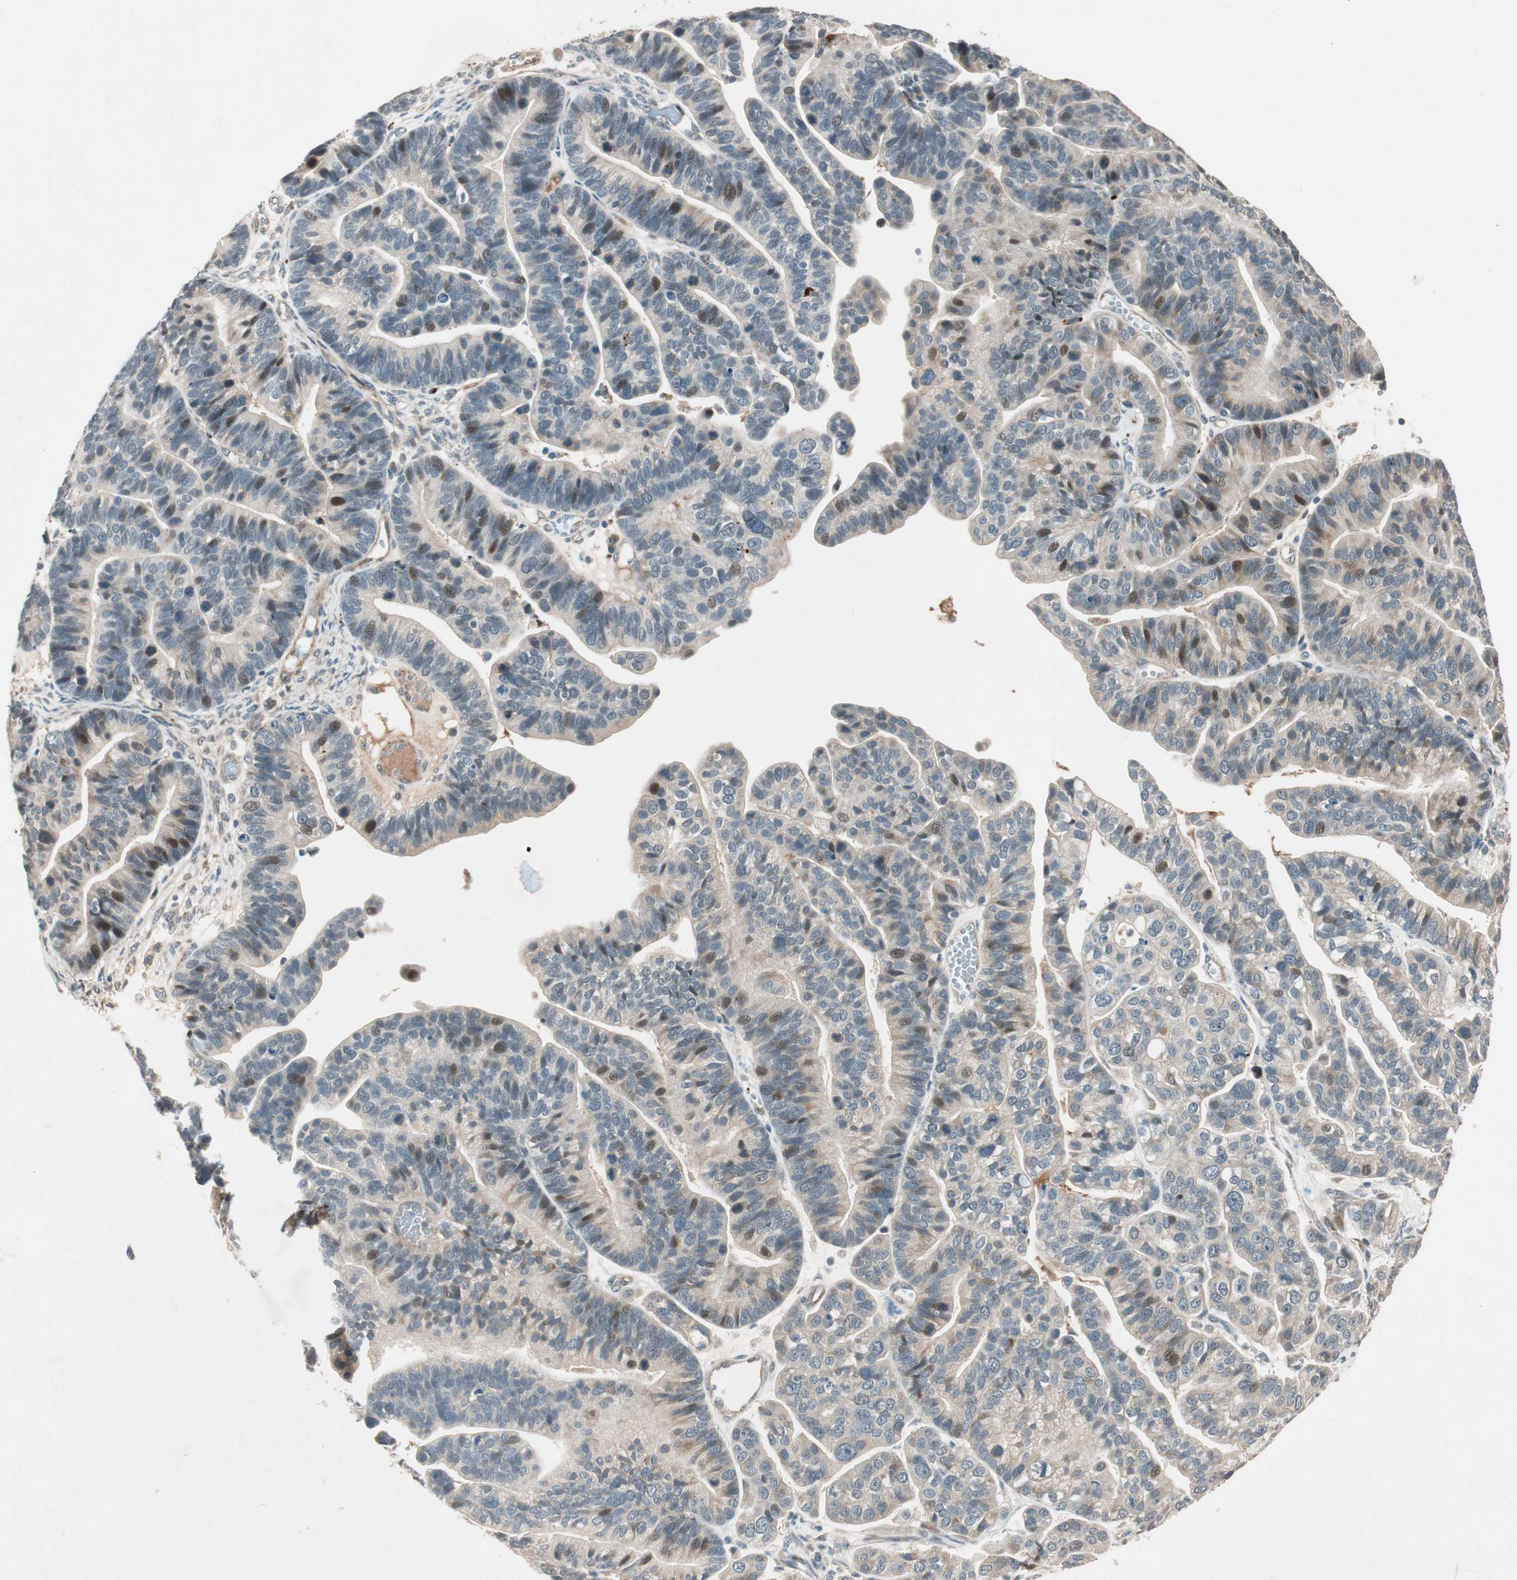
{"staining": {"intensity": "moderate", "quantity": "<25%", "location": "nuclear"}, "tissue": "ovarian cancer", "cell_type": "Tumor cells", "image_type": "cancer", "snomed": [{"axis": "morphology", "description": "Cystadenocarcinoma, serous, NOS"}, {"axis": "topography", "description": "Ovary"}], "caption": "Serous cystadenocarcinoma (ovarian) stained for a protein shows moderate nuclear positivity in tumor cells.", "gene": "EPHA6", "patient": {"sex": "female", "age": 56}}